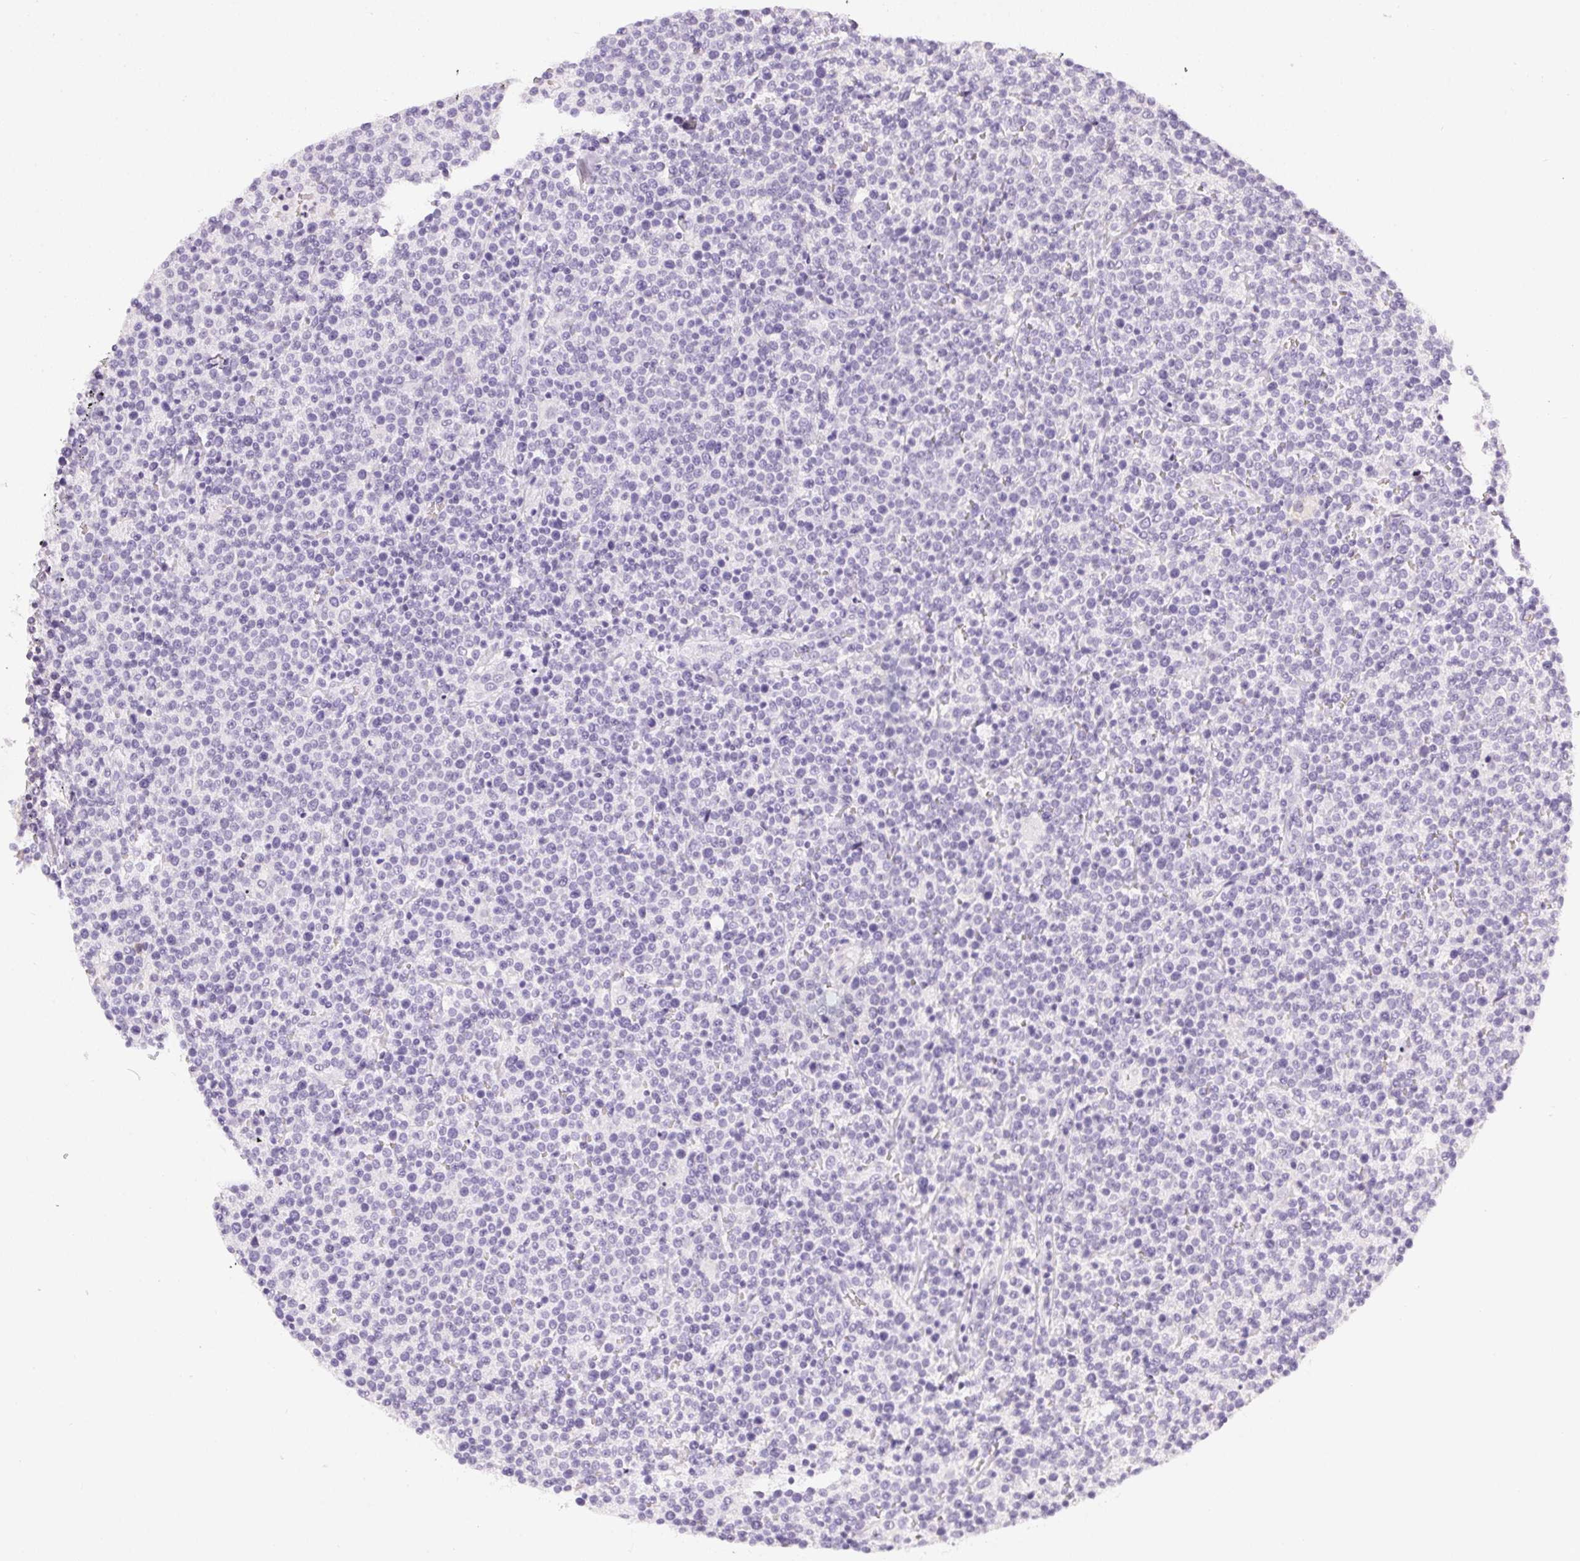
{"staining": {"intensity": "negative", "quantity": "none", "location": "none"}, "tissue": "lymphoma", "cell_type": "Tumor cells", "image_type": "cancer", "snomed": [{"axis": "morphology", "description": "Malignant lymphoma, non-Hodgkin's type, High grade"}, {"axis": "topography", "description": "Lymph node"}], "caption": "The image shows no staining of tumor cells in lymphoma.", "gene": "PPY", "patient": {"sex": "male", "age": 61}}